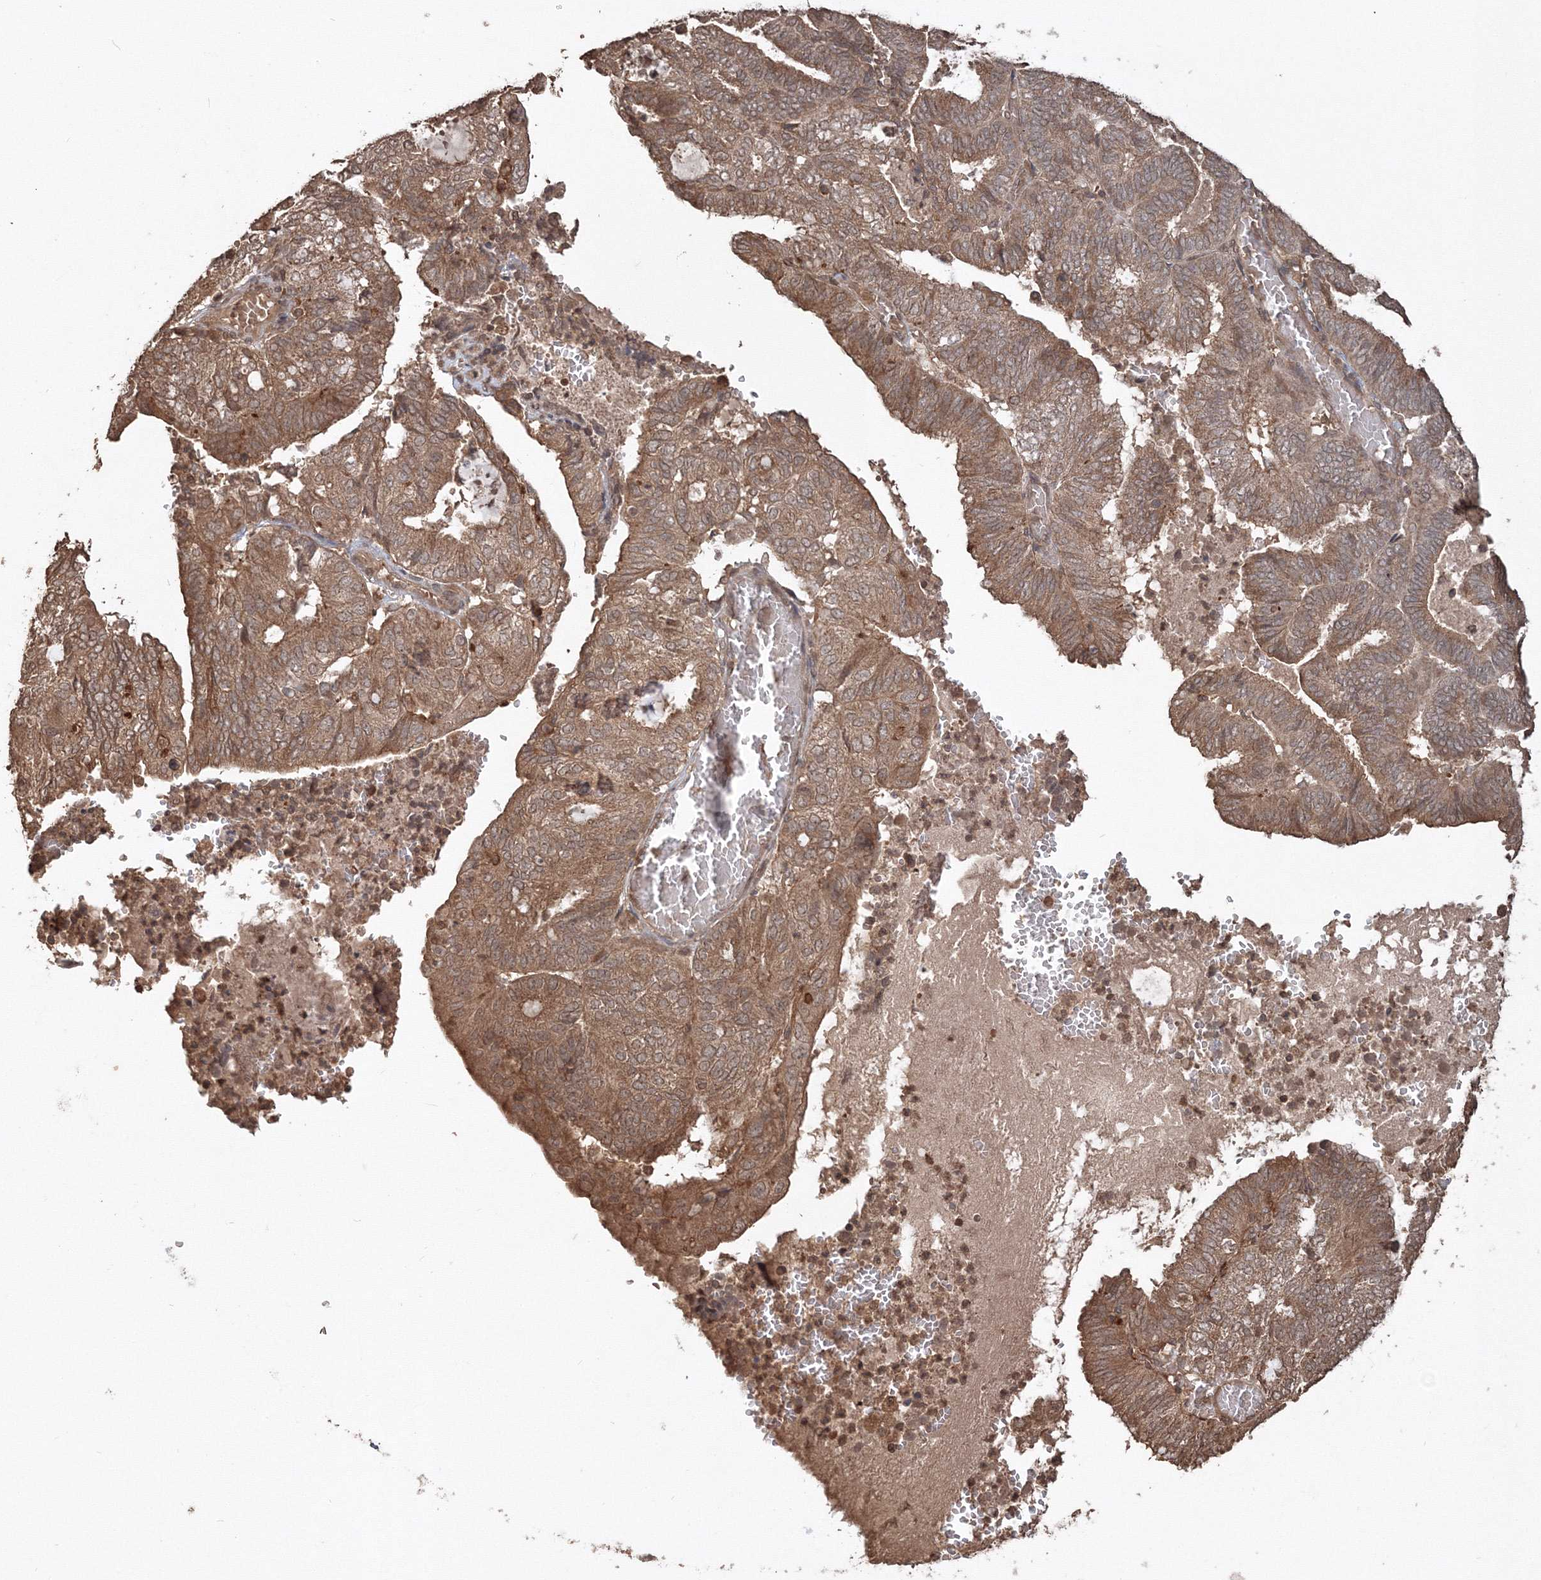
{"staining": {"intensity": "moderate", "quantity": ">75%", "location": "cytoplasmic/membranous"}, "tissue": "endometrial cancer", "cell_type": "Tumor cells", "image_type": "cancer", "snomed": [{"axis": "morphology", "description": "Adenocarcinoma, NOS"}, {"axis": "topography", "description": "Uterus"}], "caption": "Protein positivity by IHC displays moderate cytoplasmic/membranous staining in approximately >75% of tumor cells in endometrial adenocarcinoma.", "gene": "CCDC122", "patient": {"sex": "female", "age": 60}}